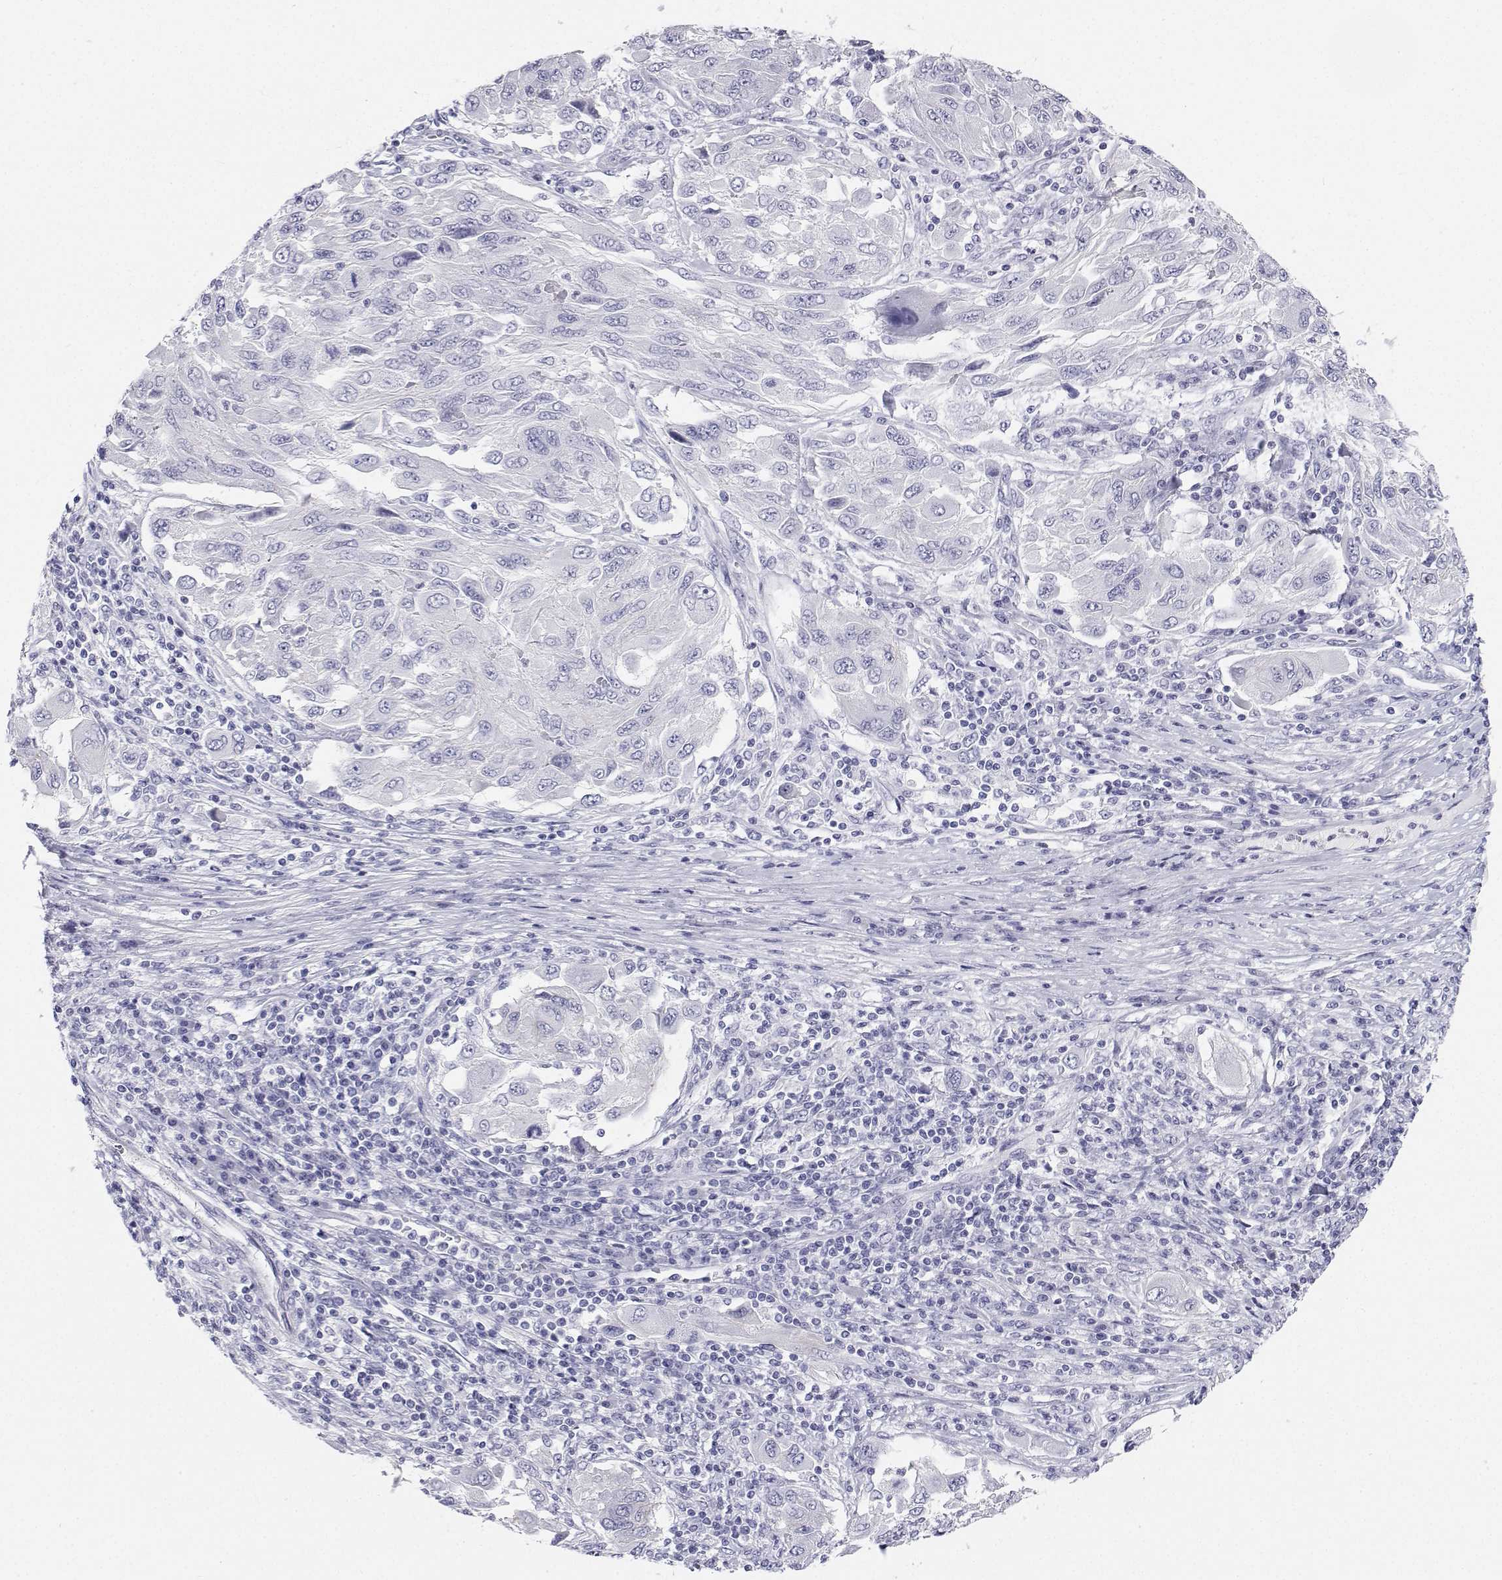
{"staining": {"intensity": "negative", "quantity": "none", "location": "none"}, "tissue": "melanoma", "cell_type": "Tumor cells", "image_type": "cancer", "snomed": [{"axis": "morphology", "description": "Malignant melanoma, NOS"}, {"axis": "topography", "description": "Skin"}], "caption": "There is no significant staining in tumor cells of melanoma.", "gene": "BHMT", "patient": {"sex": "female", "age": 91}}